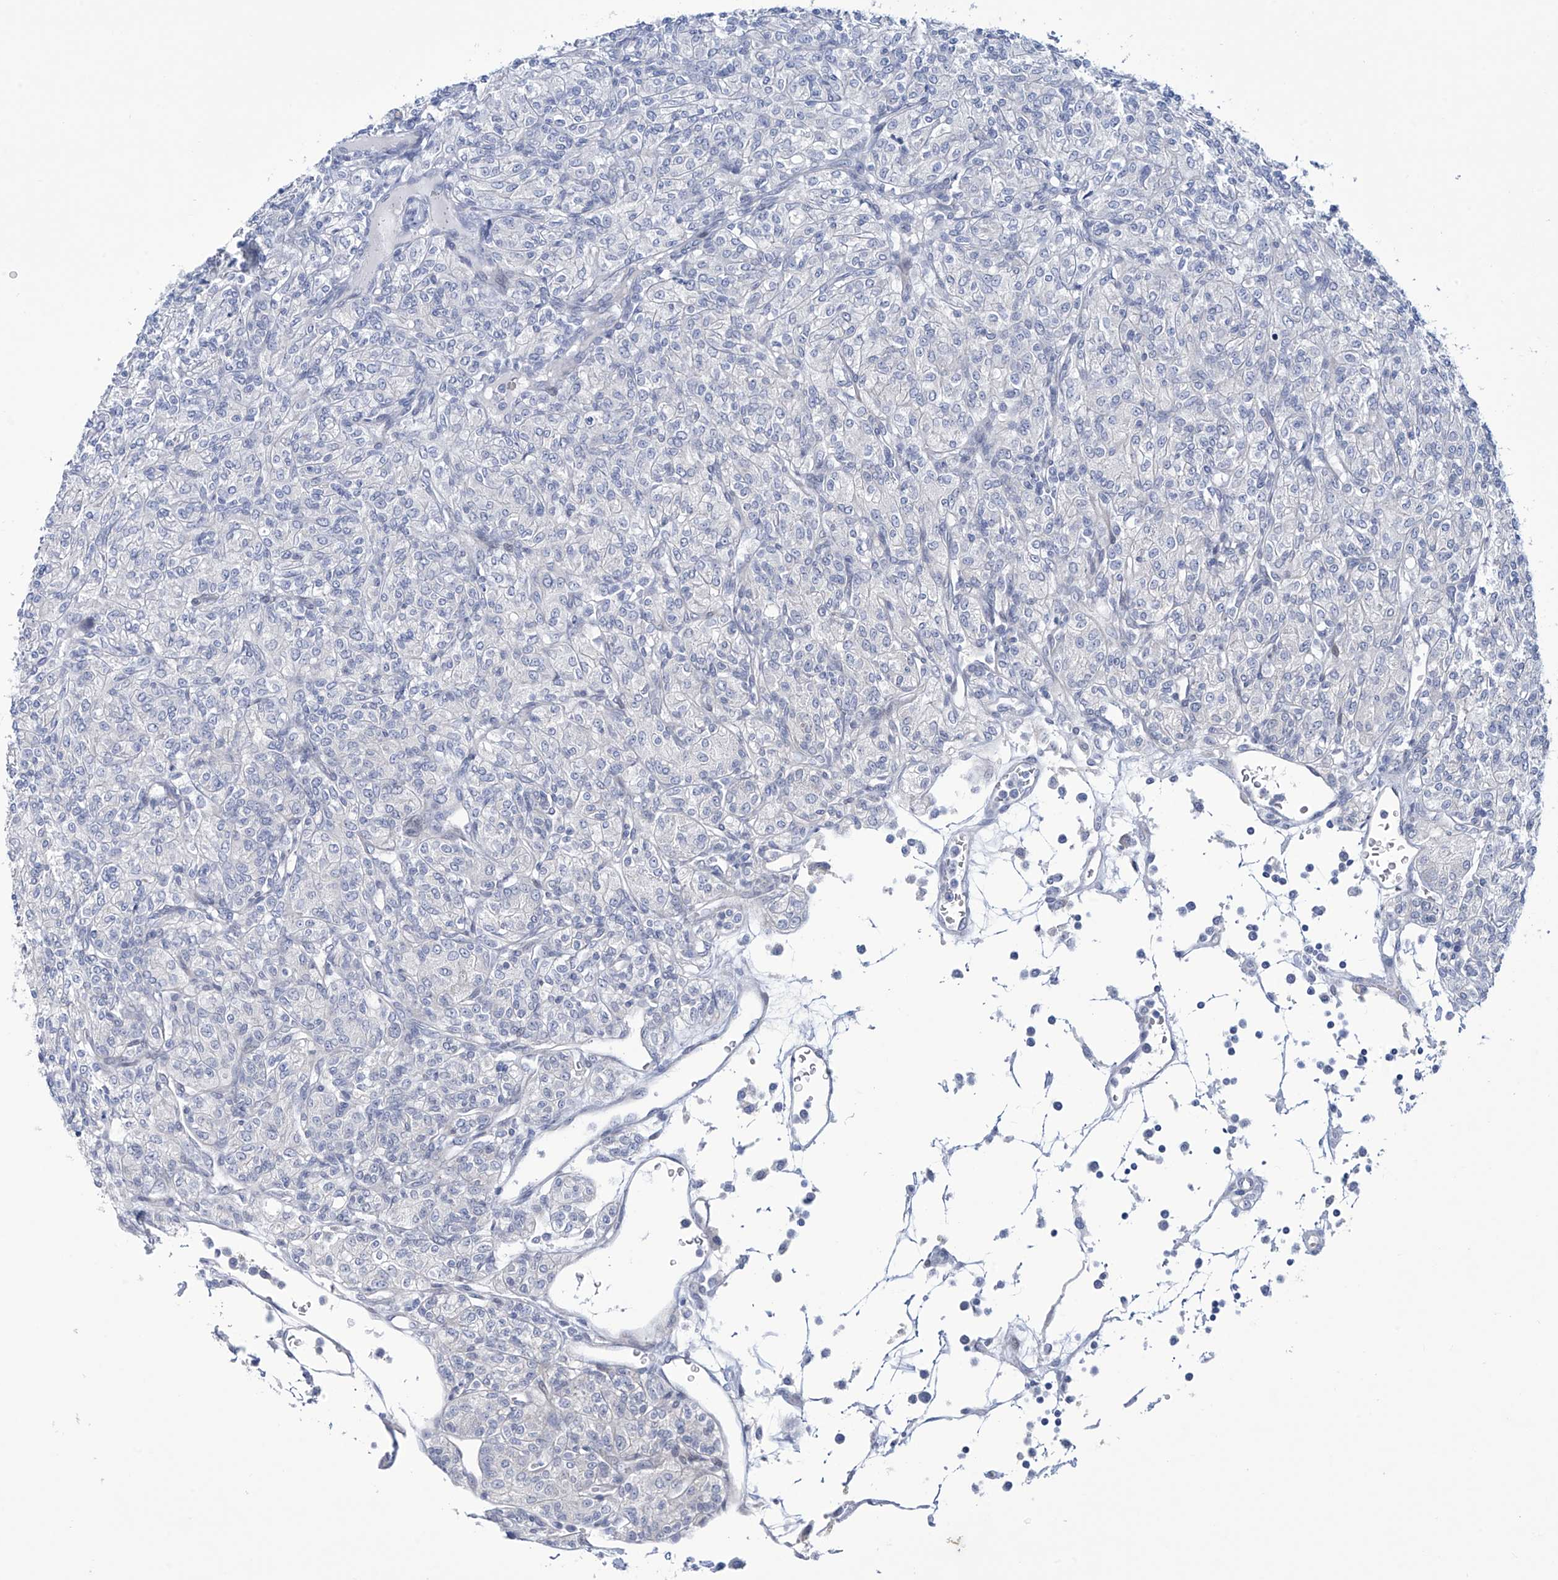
{"staining": {"intensity": "negative", "quantity": "none", "location": "none"}, "tissue": "renal cancer", "cell_type": "Tumor cells", "image_type": "cancer", "snomed": [{"axis": "morphology", "description": "Adenocarcinoma, NOS"}, {"axis": "topography", "description": "Kidney"}], "caption": "Immunohistochemical staining of human adenocarcinoma (renal) reveals no significant staining in tumor cells.", "gene": "TRIM60", "patient": {"sex": "male", "age": 77}}